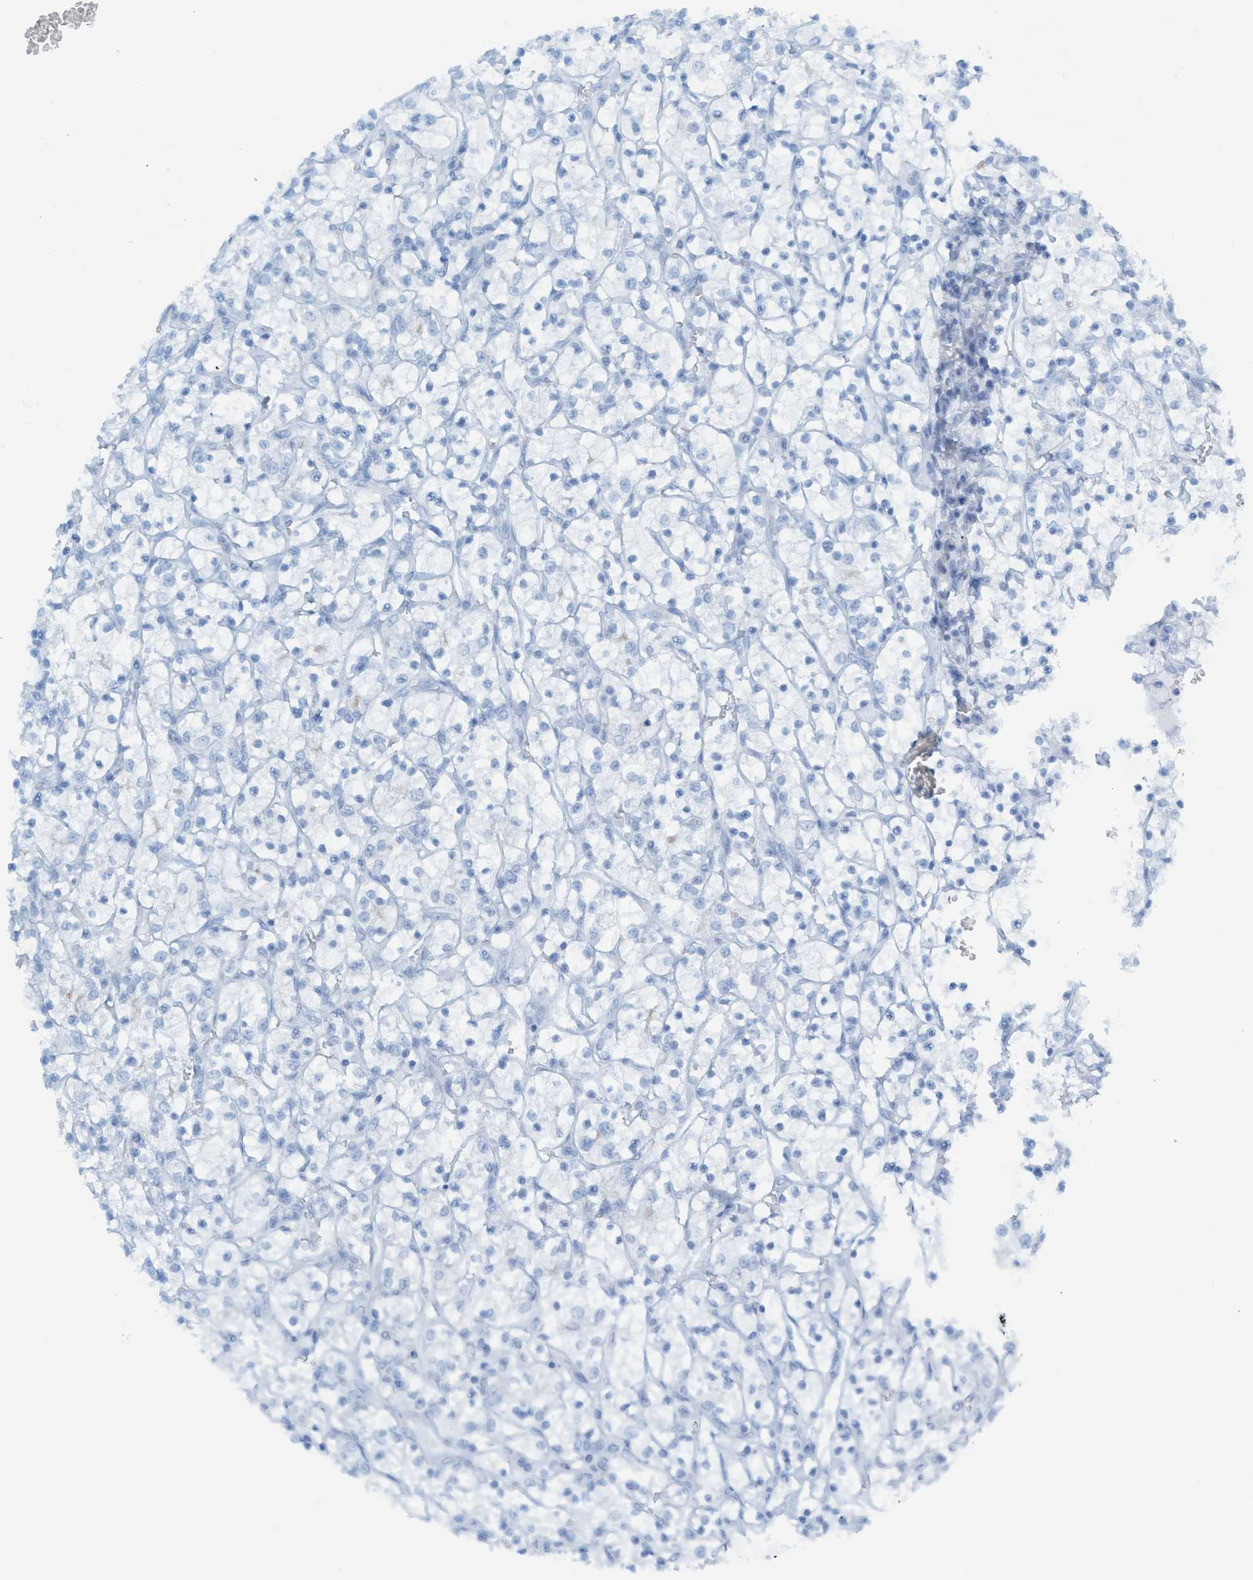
{"staining": {"intensity": "negative", "quantity": "none", "location": "none"}, "tissue": "renal cancer", "cell_type": "Tumor cells", "image_type": "cancer", "snomed": [{"axis": "morphology", "description": "Adenocarcinoma, NOS"}, {"axis": "topography", "description": "Kidney"}], "caption": "Image shows no significant protein expression in tumor cells of renal adenocarcinoma. (Brightfield microscopy of DAB (3,3'-diaminobenzidine) immunohistochemistry at high magnification).", "gene": "C21orf62", "patient": {"sex": "female", "age": 69}}